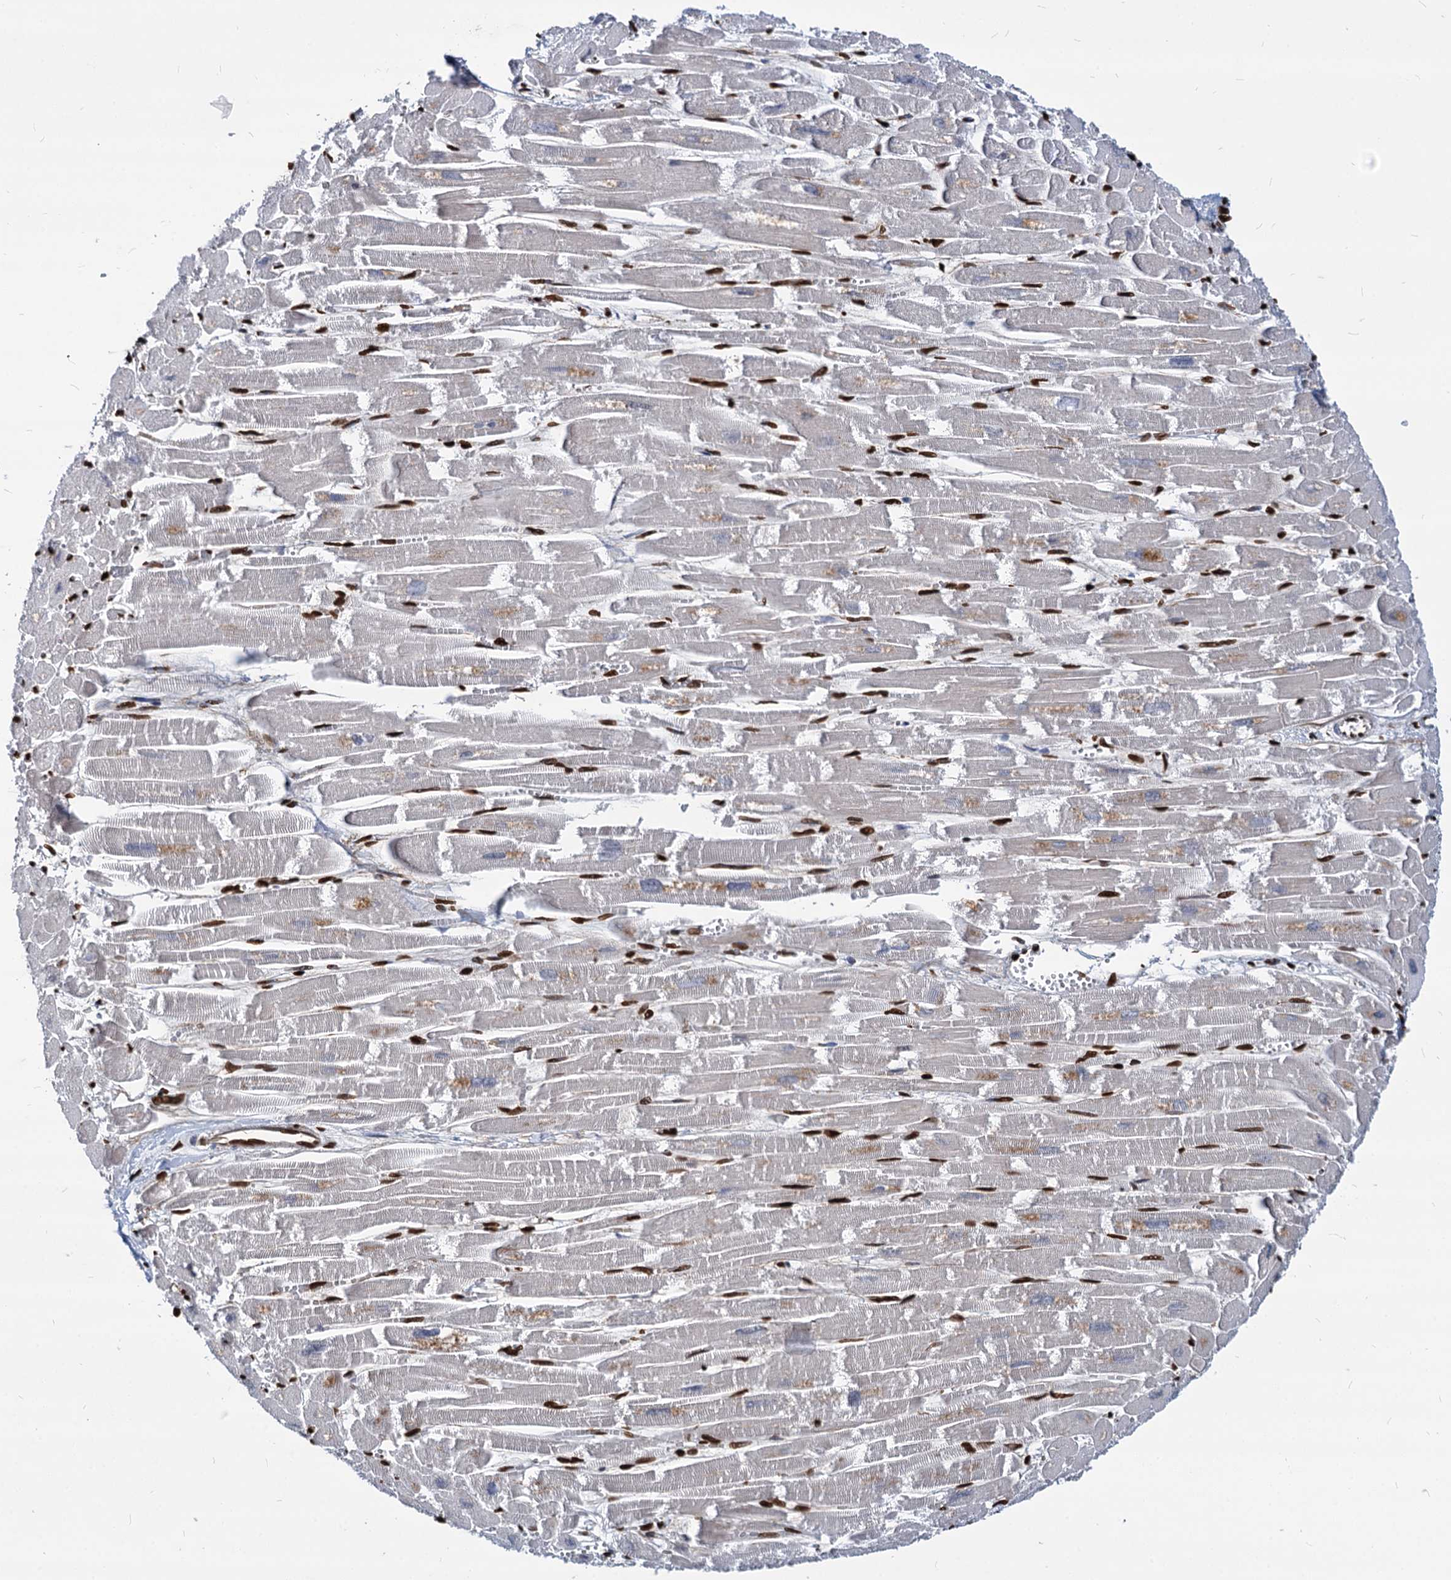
{"staining": {"intensity": "strong", "quantity": ">75%", "location": "nuclear"}, "tissue": "heart muscle", "cell_type": "Cardiomyocytes", "image_type": "normal", "snomed": [{"axis": "morphology", "description": "Normal tissue, NOS"}, {"axis": "topography", "description": "Heart"}], "caption": "Heart muscle stained for a protein reveals strong nuclear positivity in cardiomyocytes. The protein of interest is stained brown, and the nuclei are stained in blue (DAB IHC with brightfield microscopy, high magnification).", "gene": "MECP2", "patient": {"sex": "male", "age": 54}}